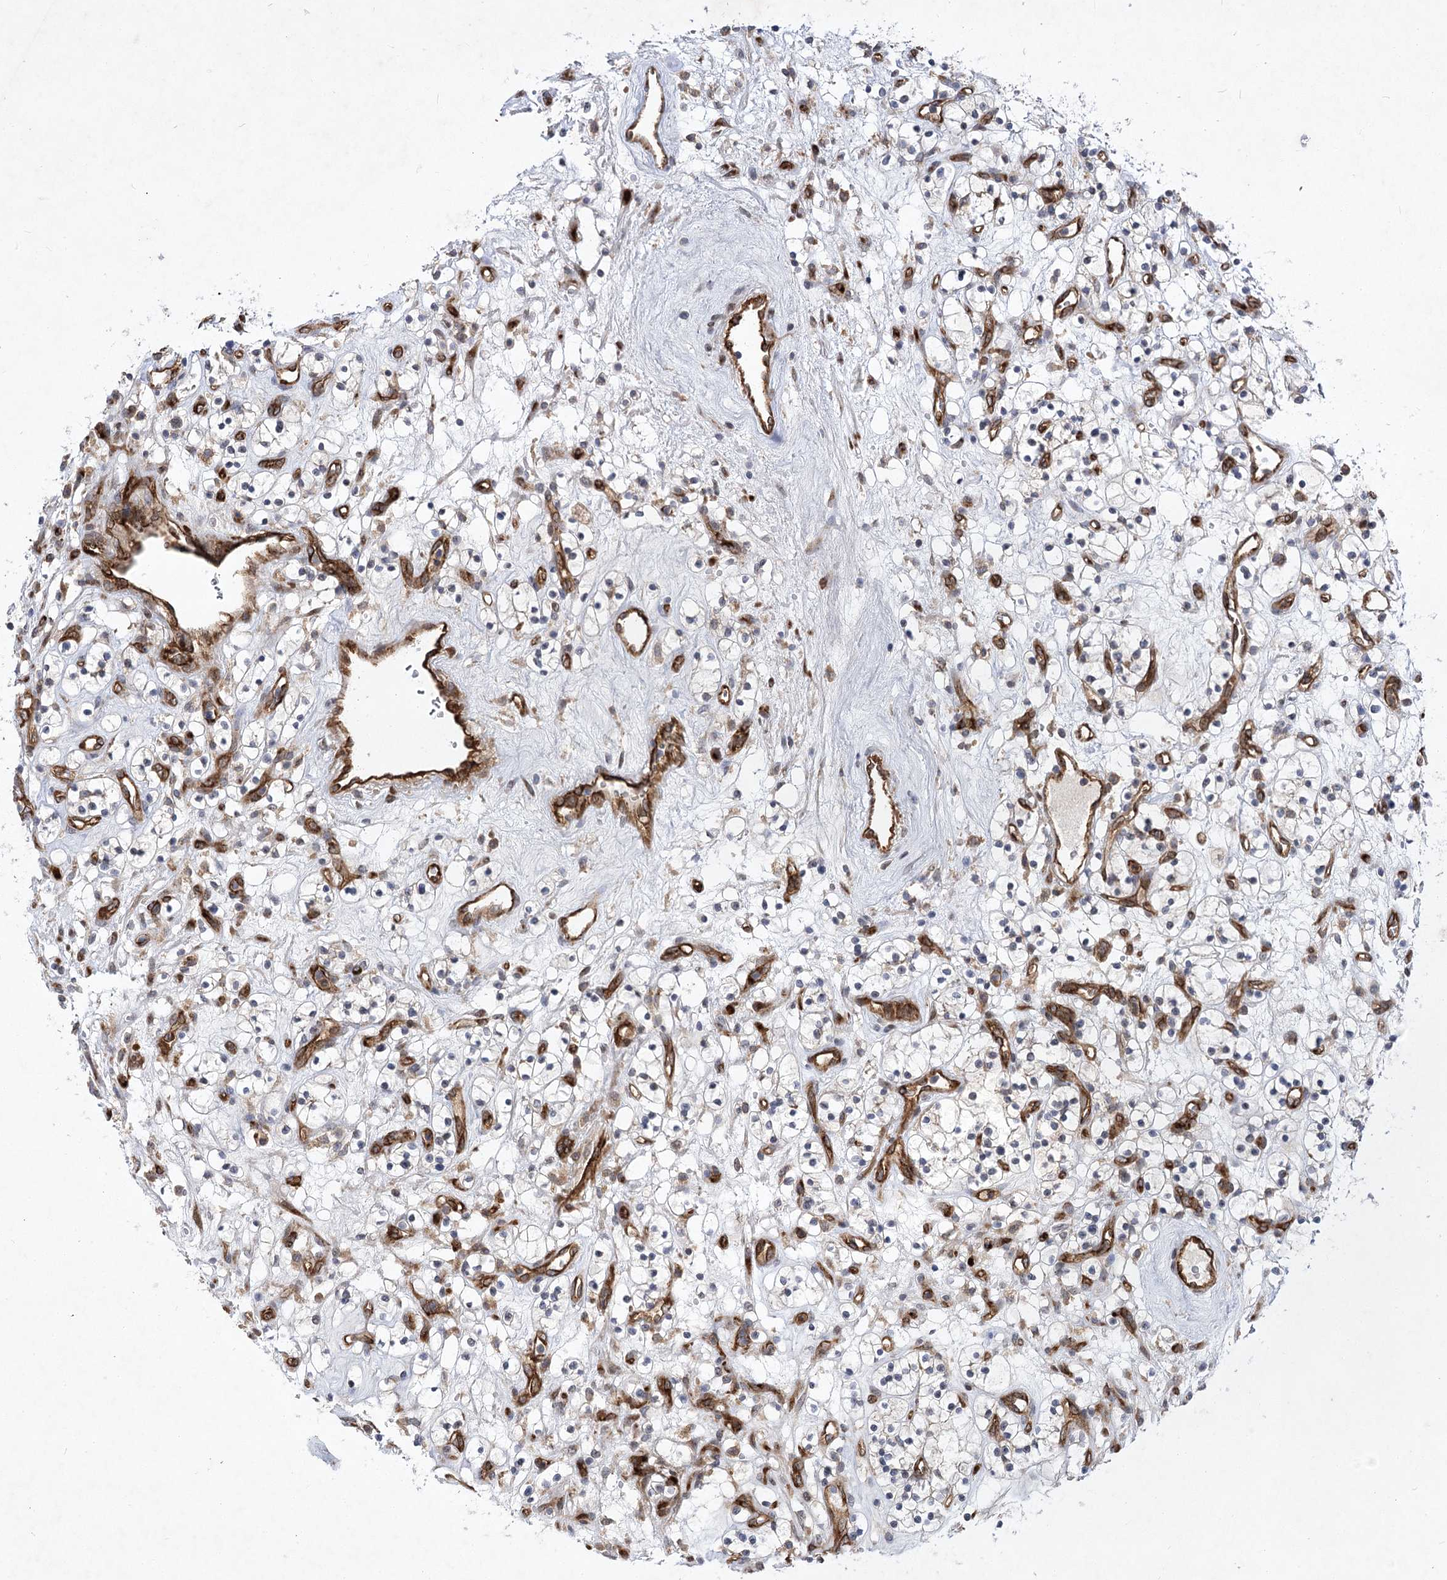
{"staining": {"intensity": "negative", "quantity": "none", "location": "none"}, "tissue": "renal cancer", "cell_type": "Tumor cells", "image_type": "cancer", "snomed": [{"axis": "morphology", "description": "Adenocarcinoma, NOS"}, {"axis": "topography", "description": "Kidney"}], "caption": "DAB immunohistochemical staining of adenocarcinoma (renal) reveals no significant staining in tumor cells.", "gene": "ARHGAP31", "patient": {"sex": "female", "age": 57}}